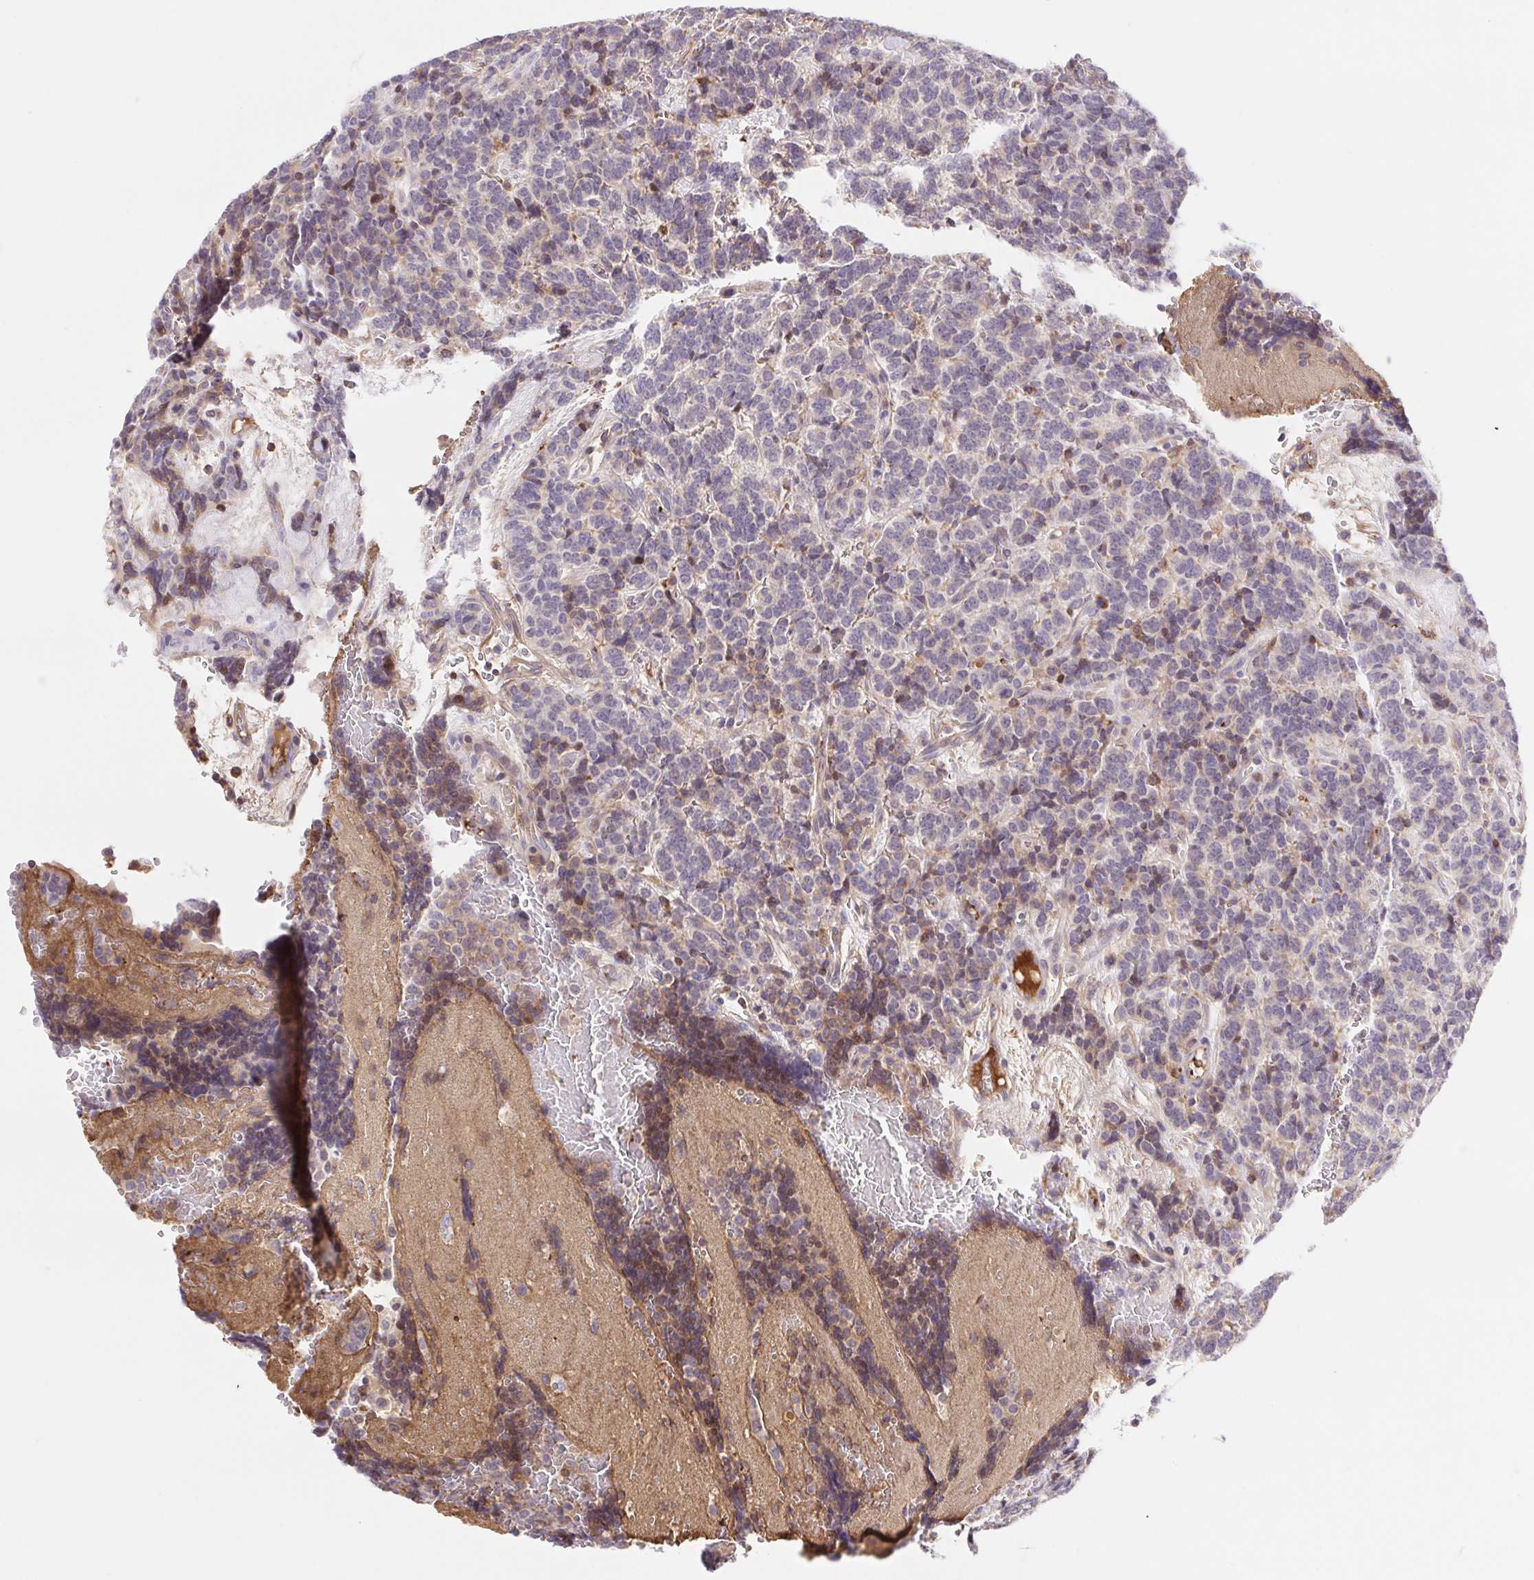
{"staining": {"intensity": "negative", "quantity": "none", "location": "none"}, "tissue": "carcinoid", "cell_type": "Tumor cells", "image_type": "cancer", "snomed": [{"axis": "morphology", "description": "Carcinoid, malignant, NOS"}, {"axis": "topography", "description": "Pancreas"}], "caption": "This is an immunohistochemistry (IHC) photomicrograph of human carcinoid. There is no staining in tumor cells.", "gene": "TPRG1", "patient": {"sex": "male", "age": 36}}